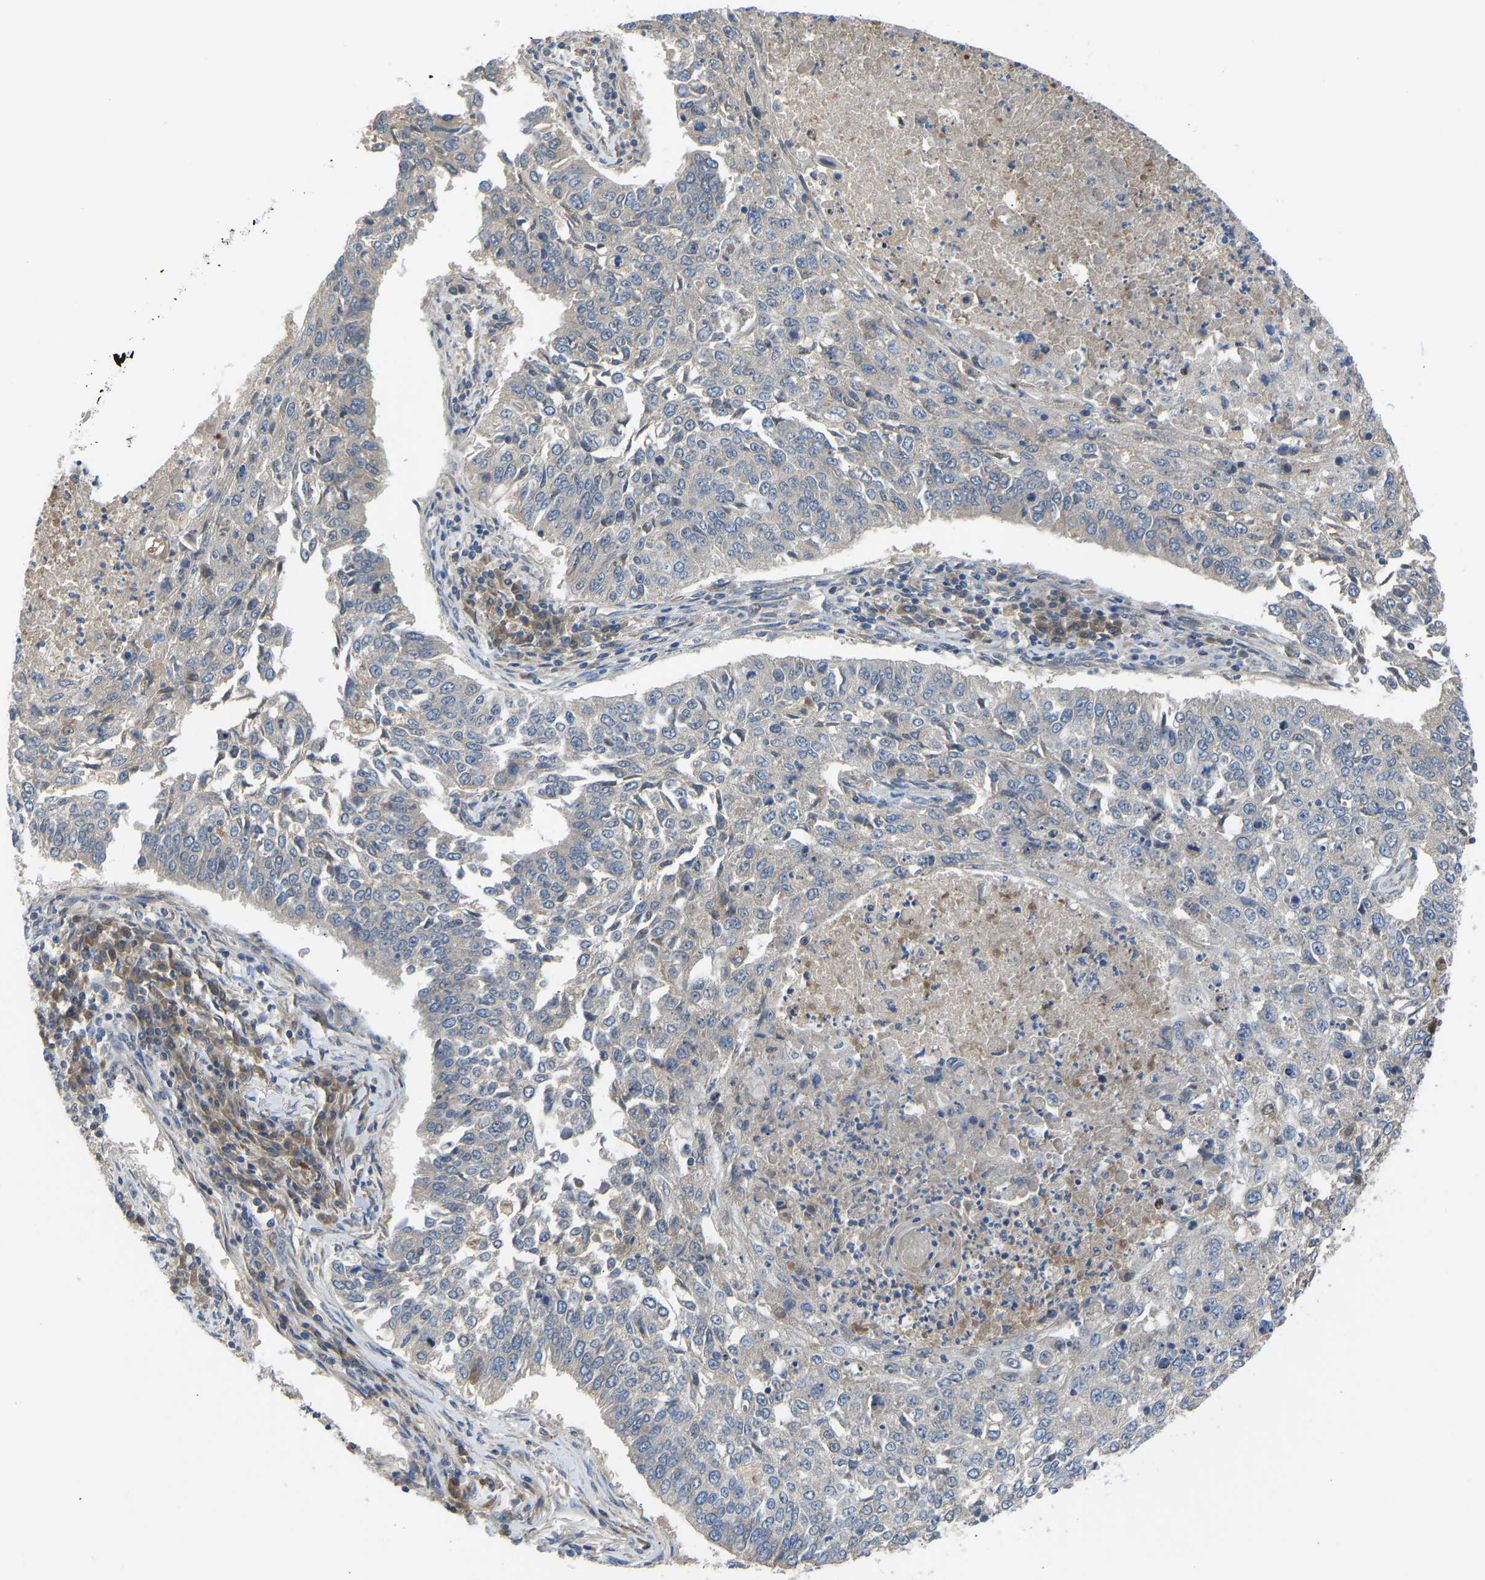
{"staining": {"intensity": "negative", "quantity": "none", "location": "none"}, "tissue": "lung cancer", "cell_type": "Tumor cells", "image_type": "cancer", "snomed": [{"axis": "morphology", "description": "Normal tissue, NOS"}, {"axis": "morphology", "description": "Squamous cell carcinoma, NOS"}, {"axis": "topography", "description": "Cartilage tissue"}, {"axis": "topography", "description": "Bronchus"}, {"axis": "topography", "description": "Lung"}], "caption": "Lung squamous cell carcinoma was stained to show a protein in brown. There is no significant staining in tumor cells.", "gene": "ZNF251", "patient": {"sex": "female", "age": 49}}